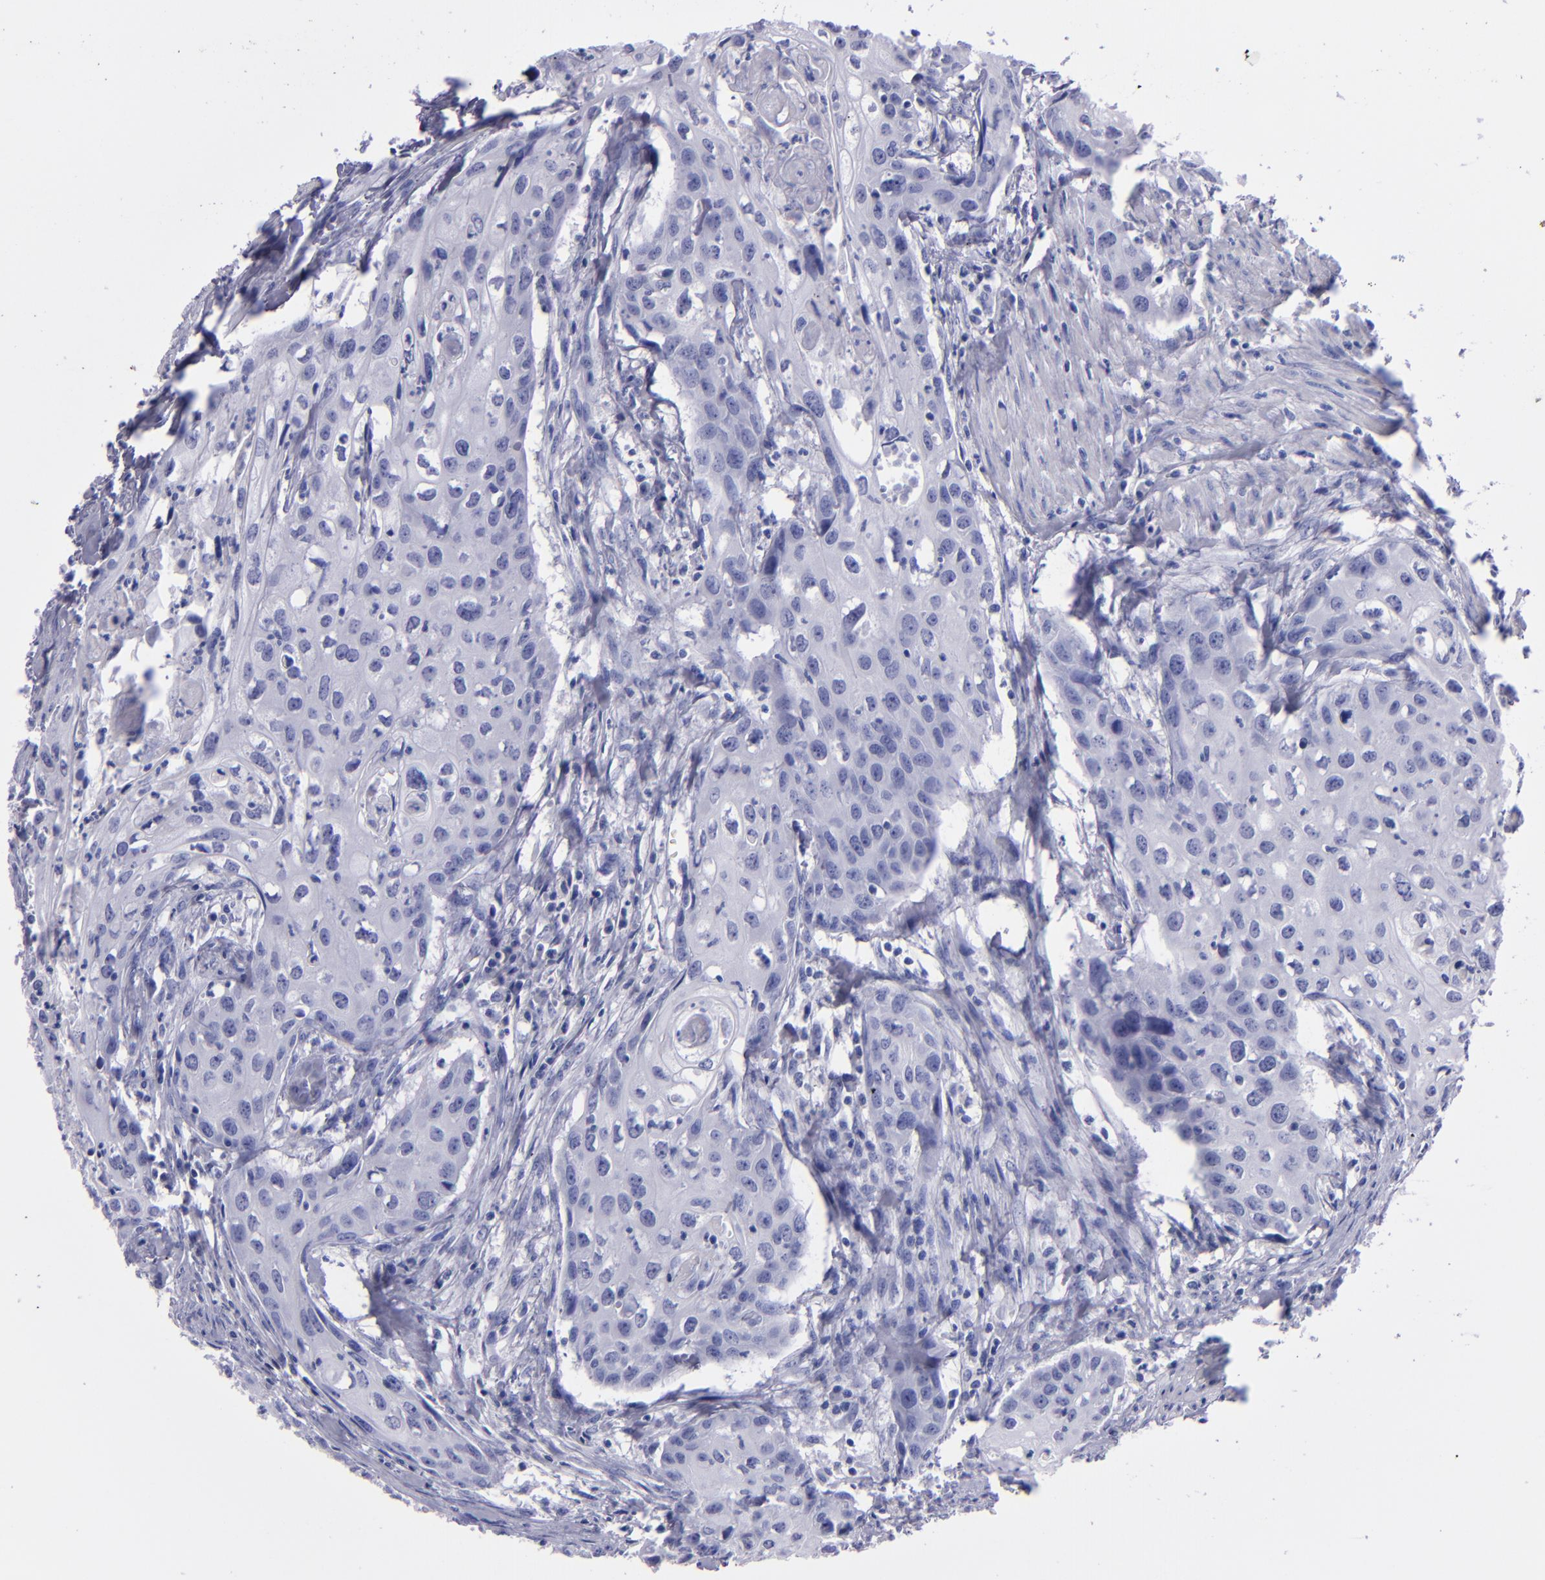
{"staining": {"intensity": "negative", "quantity": "none", "location": "none"}, "tissue": "urothelial cancer", "cell_type": "Tumor cells", "image_type": "cancer", "snomed": [{"axis": "morphology", "description": "Urothelial carcinoma, High grade"}, {"axis": "topography", "description": "Urinary bladder"}], "caption": "Image shows no protein staining in tumor cells of urothelial cancer tissue.", "gene": "CD37", "patient": {"sex": "male", "age": 54}}